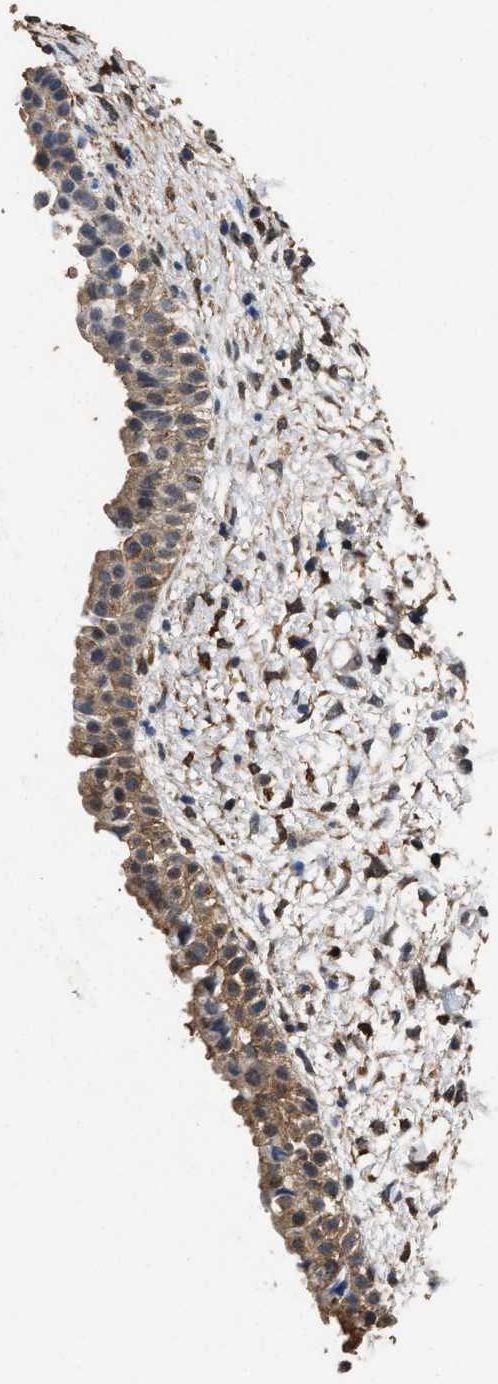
{"staining": {"intensity": "weak", "quantity": ">75%", "location": "cytoplasmic/membranous"}, "tissue": "nasopharynx", "cell_type": "Respiratory epithelial cells", "image_type": "normal", "snomed": [{"axis": "morphology", "description": "Normal tissue, NOS"}, {"axis": "topography", "description": "Nasopharynx"}], "caption": "Nasopharynx stained with immunohistochemistry displays weak cytoplasmic/membranous staining in about >75% of respiratory epithelial cells. The staining is performed using DAB brown chromogen to label protein expression. The nuclei are counter-stained blue using hematoxylin.", "gene": "ACAT2", "patient": {"sex": "male", "age": 22}}